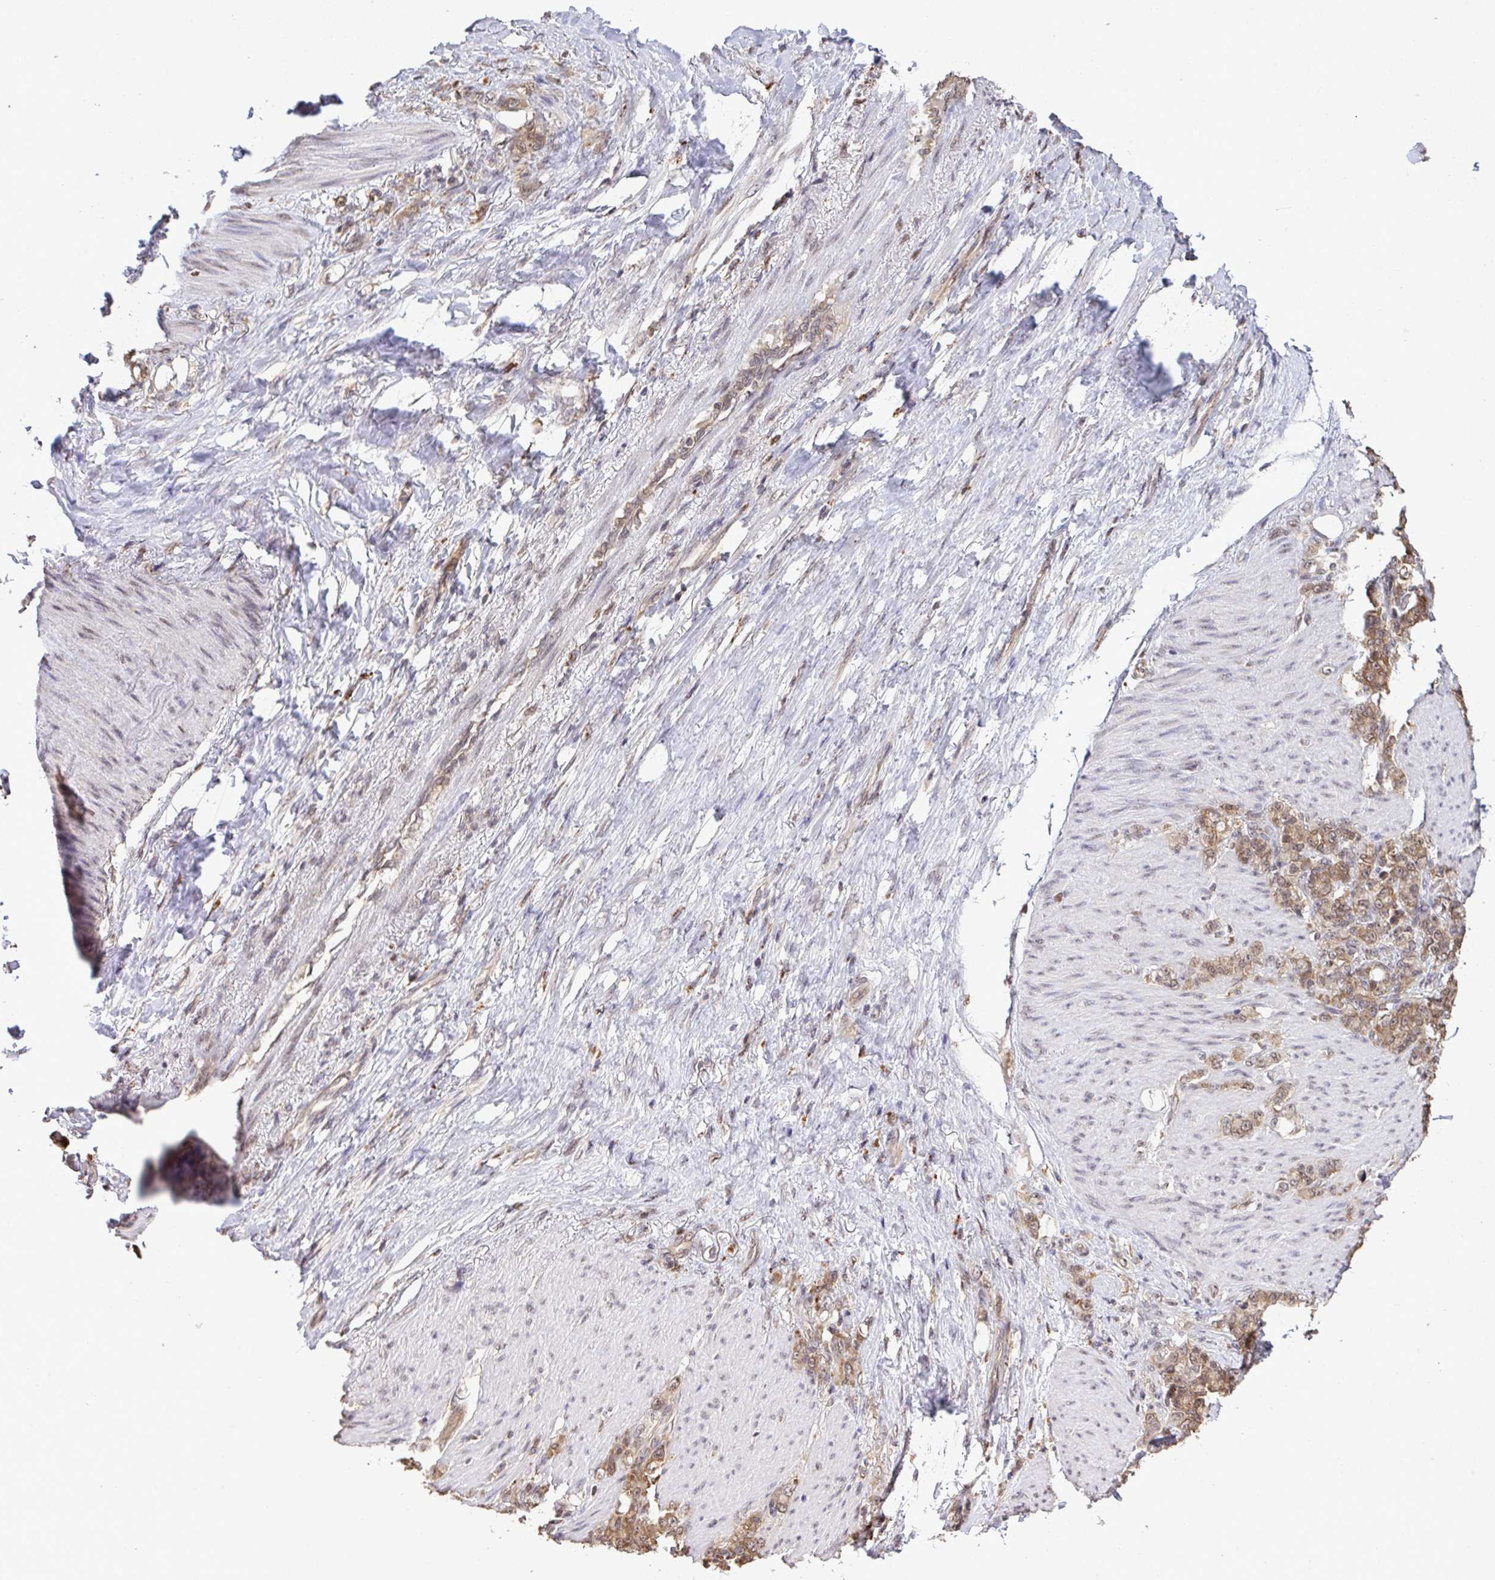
{"staining": {"intensity": "moderate", "quantity": ">75%", "location": "cytoplasmic/membranous"}, "tissue": "stomach cancer", "cell_type": "Tumor cells", "image_type": "cancer", "snomed": [{"axis": "morphology", "description": "Normal tissue, NOS"}, {"axis": "morphology", "description": "Adenocarcinoma, NOS"}, {"axis": "topography", "description": "Stomach"}], "caption": "Tumor cells demonstrate medium levels of moderate cytoplasmic/membranous expression in about >75% of cells in stomach cancer. The protein of interest is stained brown, and the nuclei are stained in blue (DAB (3,3'-diaminobenzidine) IHC with brightfield microscopy, high magnification).", "gene": "C12orf57", "patient": {"sex": "female", "age": 79}}